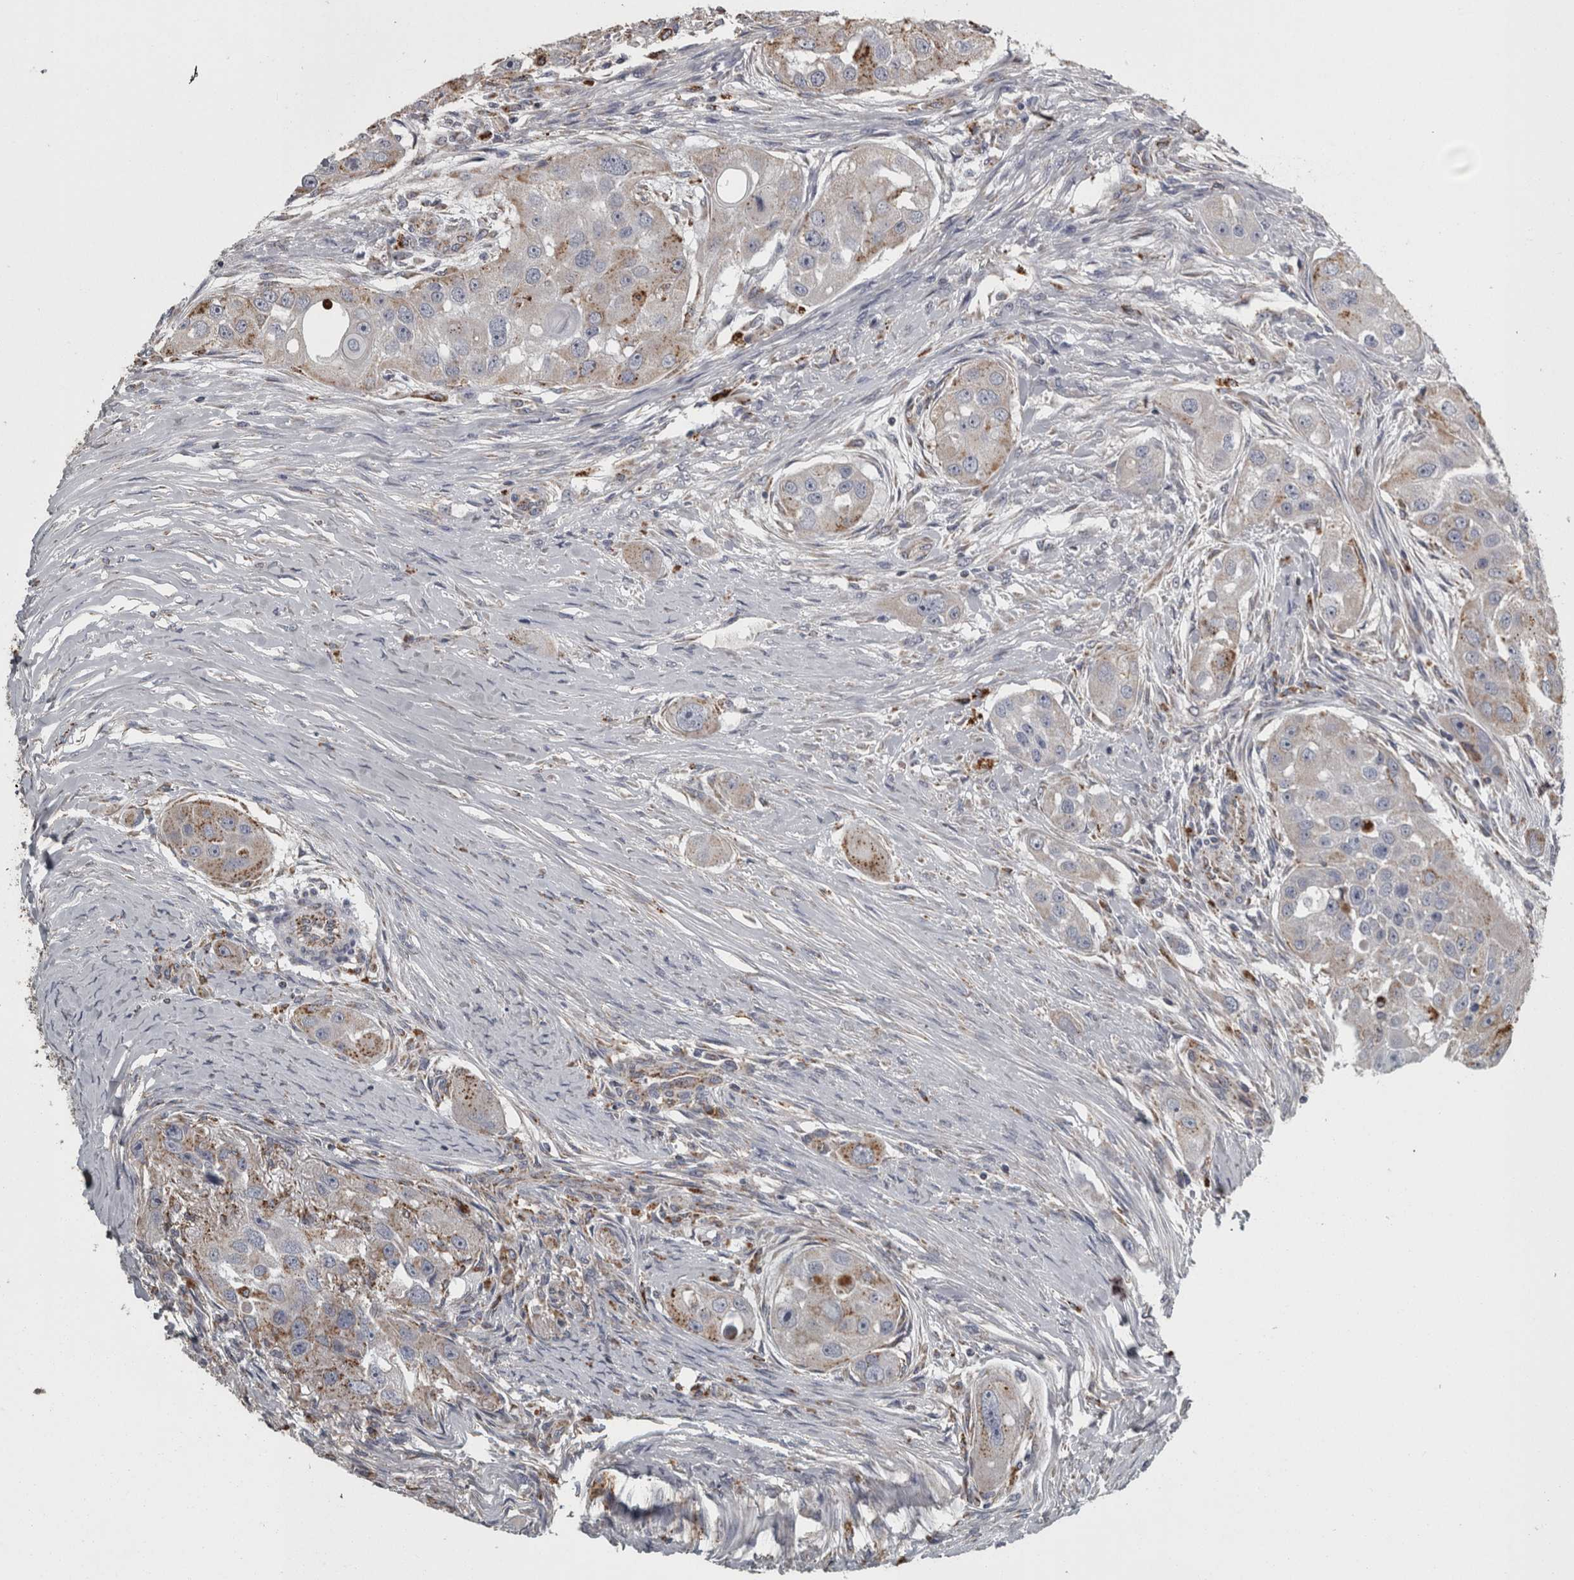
{"staining": {"intensity": "moderate", "quantity": "<25%", "location": "cytoplasmic/membranous"}, "tissue": "head and neck cancer", "cell_type": "Tumor cells", "image_type": "cancer", "snomed": [{"axis": "morphology", "description": "Normal tissue, NOS"}, {"axis": "morphology", "description": "Squamous cell carcinoma, NOS"}, {"axis": "topography", "description": "Skeletal muscle"}, {"axis": "topography", "description": "Head-Neck"}], "caption": "This photomicrograph reveals IHC staining of human head and neck squamous cell carcinoma, with low moderate cytoplasmic/membranous staining in approximately <25% of tumor cells.", "gene": "FRK", "patient": {"sex": "male", "age": 51}}